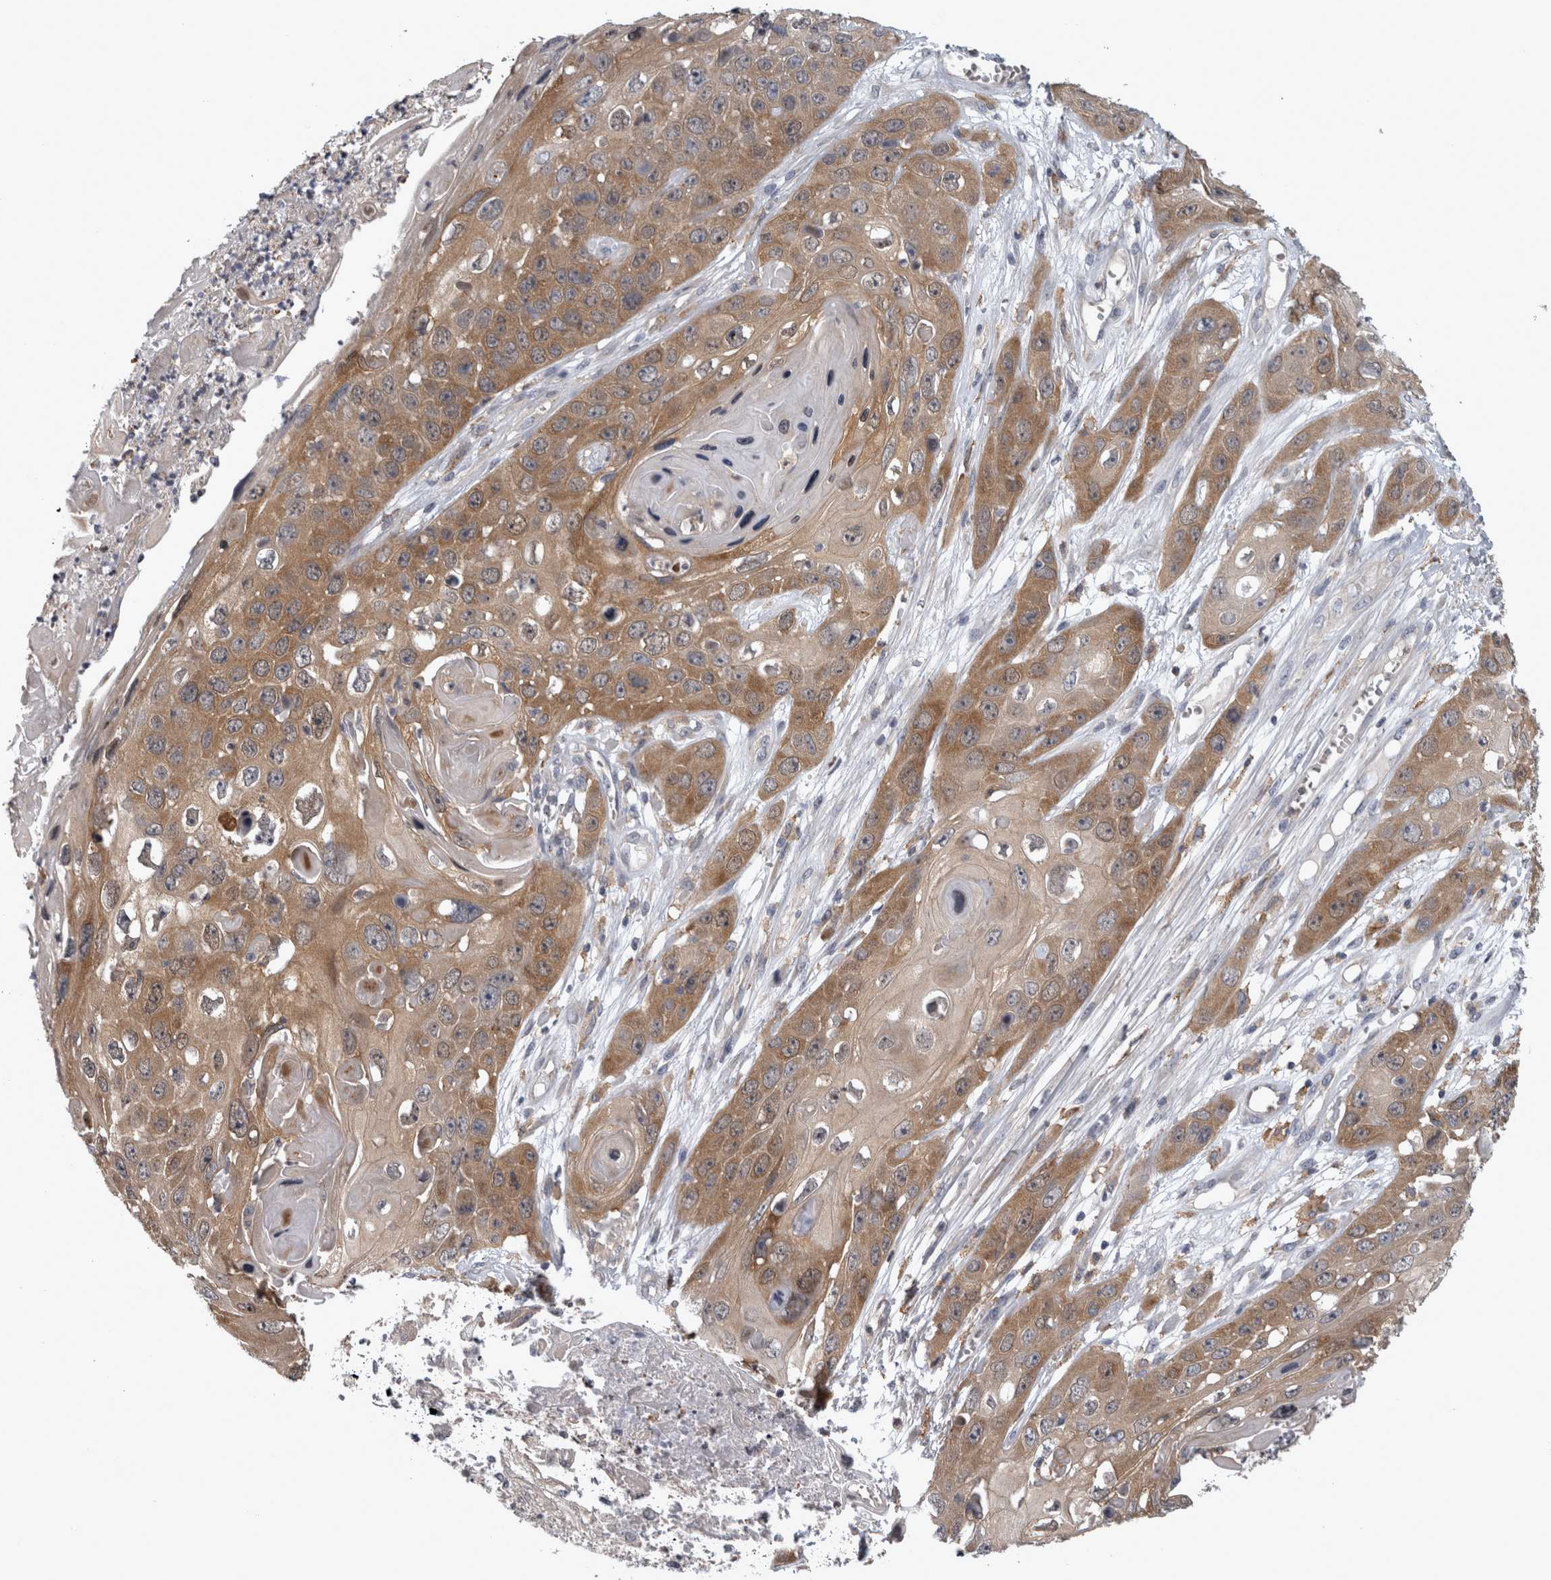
{"staining": {"intensity": "moderate", "quantity": "25%-75%", "location": "cytoplasmic/membranous"}, "tissue": "skin cancer", "cell_type": "Tumor cells", "image_type": "cancer", "snomed": [{"axis": "morphology", "description": "Squamous cell carcinoma, NOS"}, {"axis": "topography", "description": "Skin"}], "caption": "IHC staining of squamous cell carcinoma (skin), which shows medium levels of moderate cytoplasmic/membranous staining in approximately 25%-75% of tumor cells indicating moderate cytoplasmic/membranous protein positivity. The staining was performed using DAB (3,3'-diaminobenzidine) (brown) for protein detection and nuclei were counterstained in hematoxylin (blue).", "gene": "PRKCI", "patient": {"sex": "male", "age": 55}}